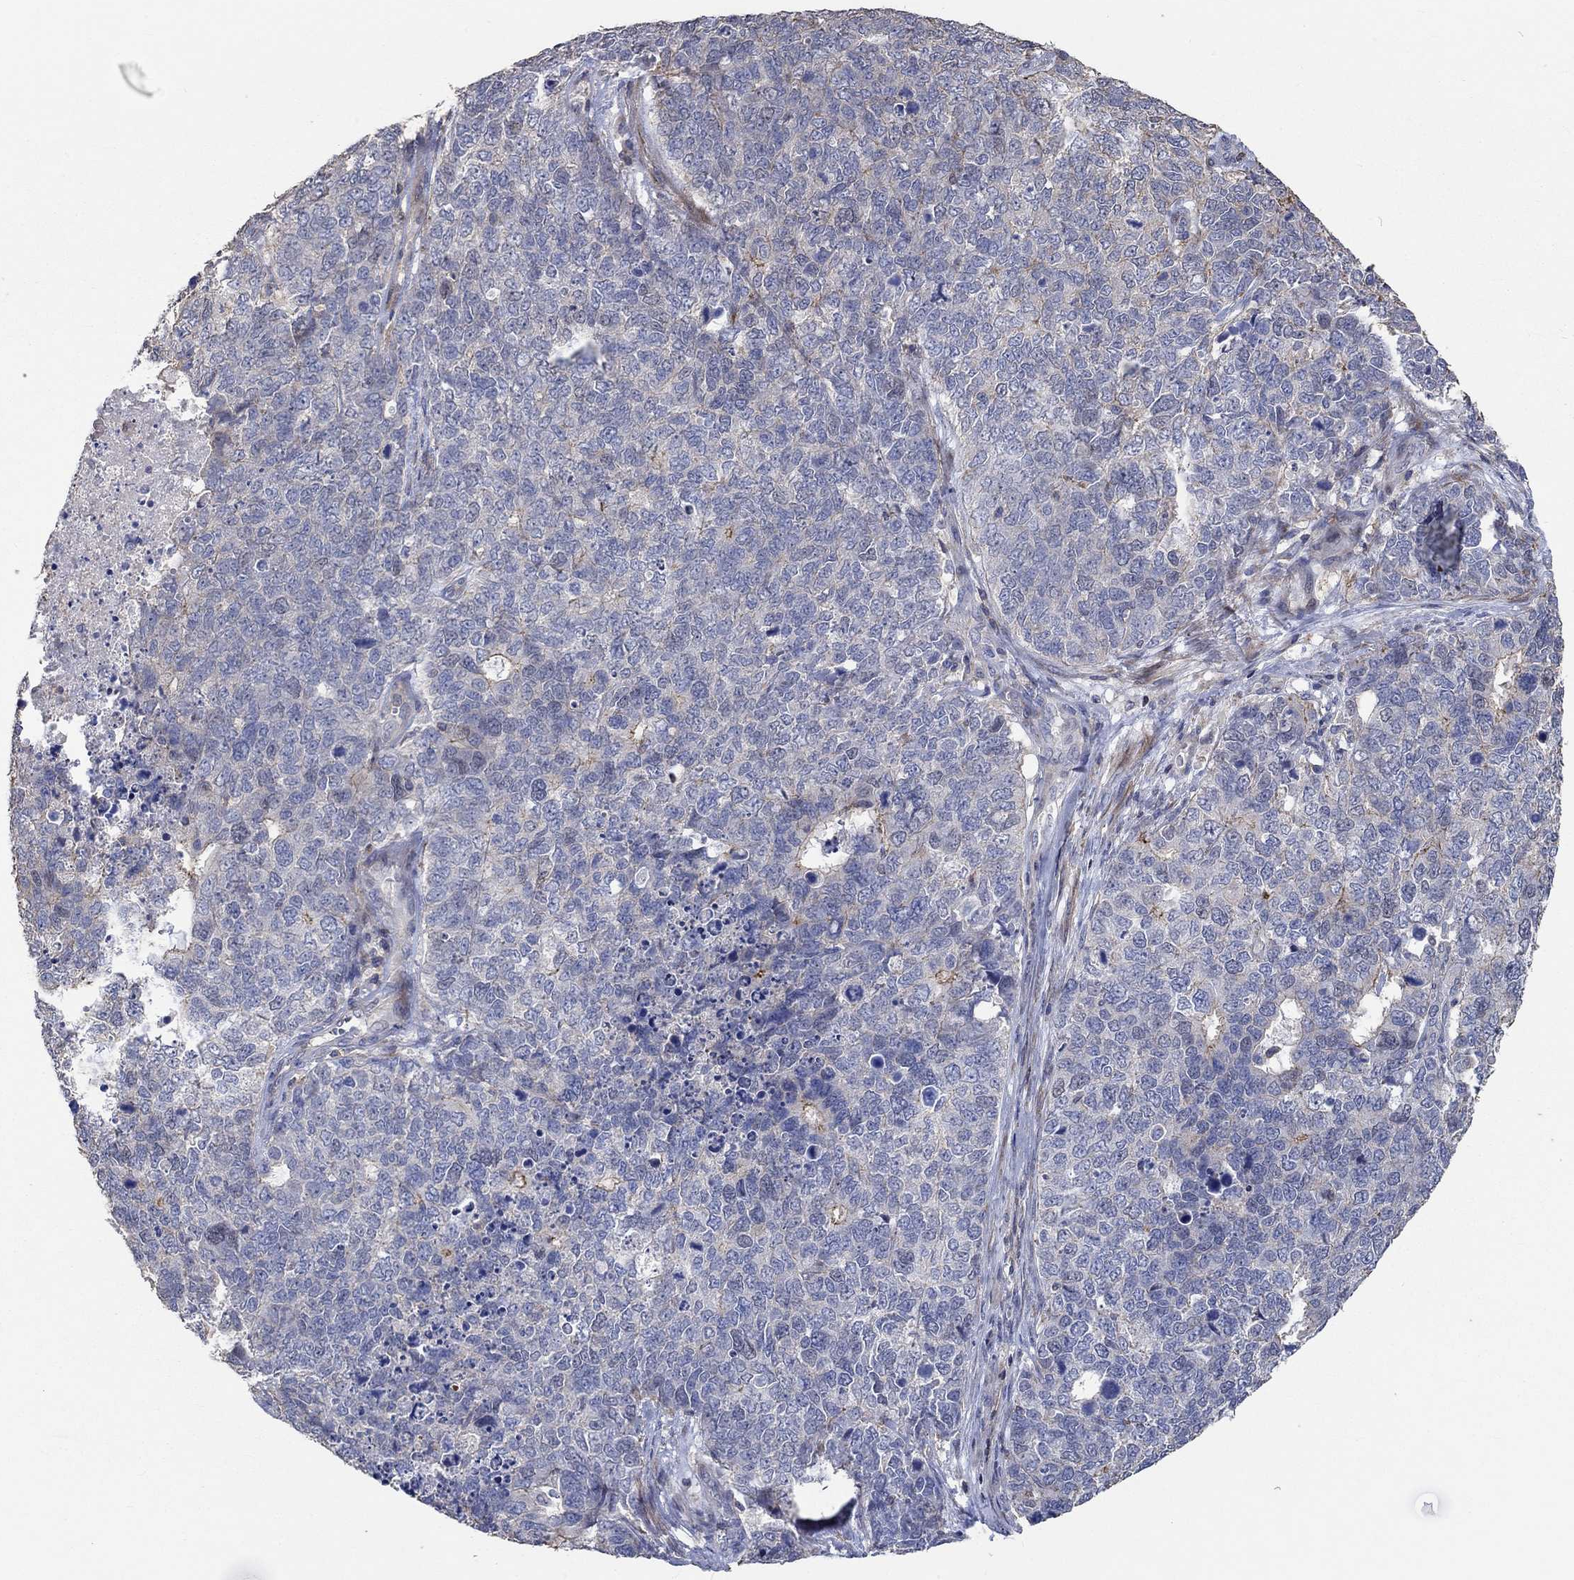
{"staining": {"intensity": "moderate", "quantity": "<25%", "location": "cytoplasmic/membranous"}, "tissue": "cervical cancer", "cell_type": "Tumor cells", "image_type": "cancer", "snomed": [{"axis": "morphology", "description": "Squamous cell carcinoma, NOS"}, {"axis": "topography", "description": "Cervix"}], "caption": "Cervical cancer stained for a protein shows moderate cytoplasmic/membranous positivity in tumor cells.", "gene": "TNFAIP8L3", "patient": {"sex": "female", "age": 63}}